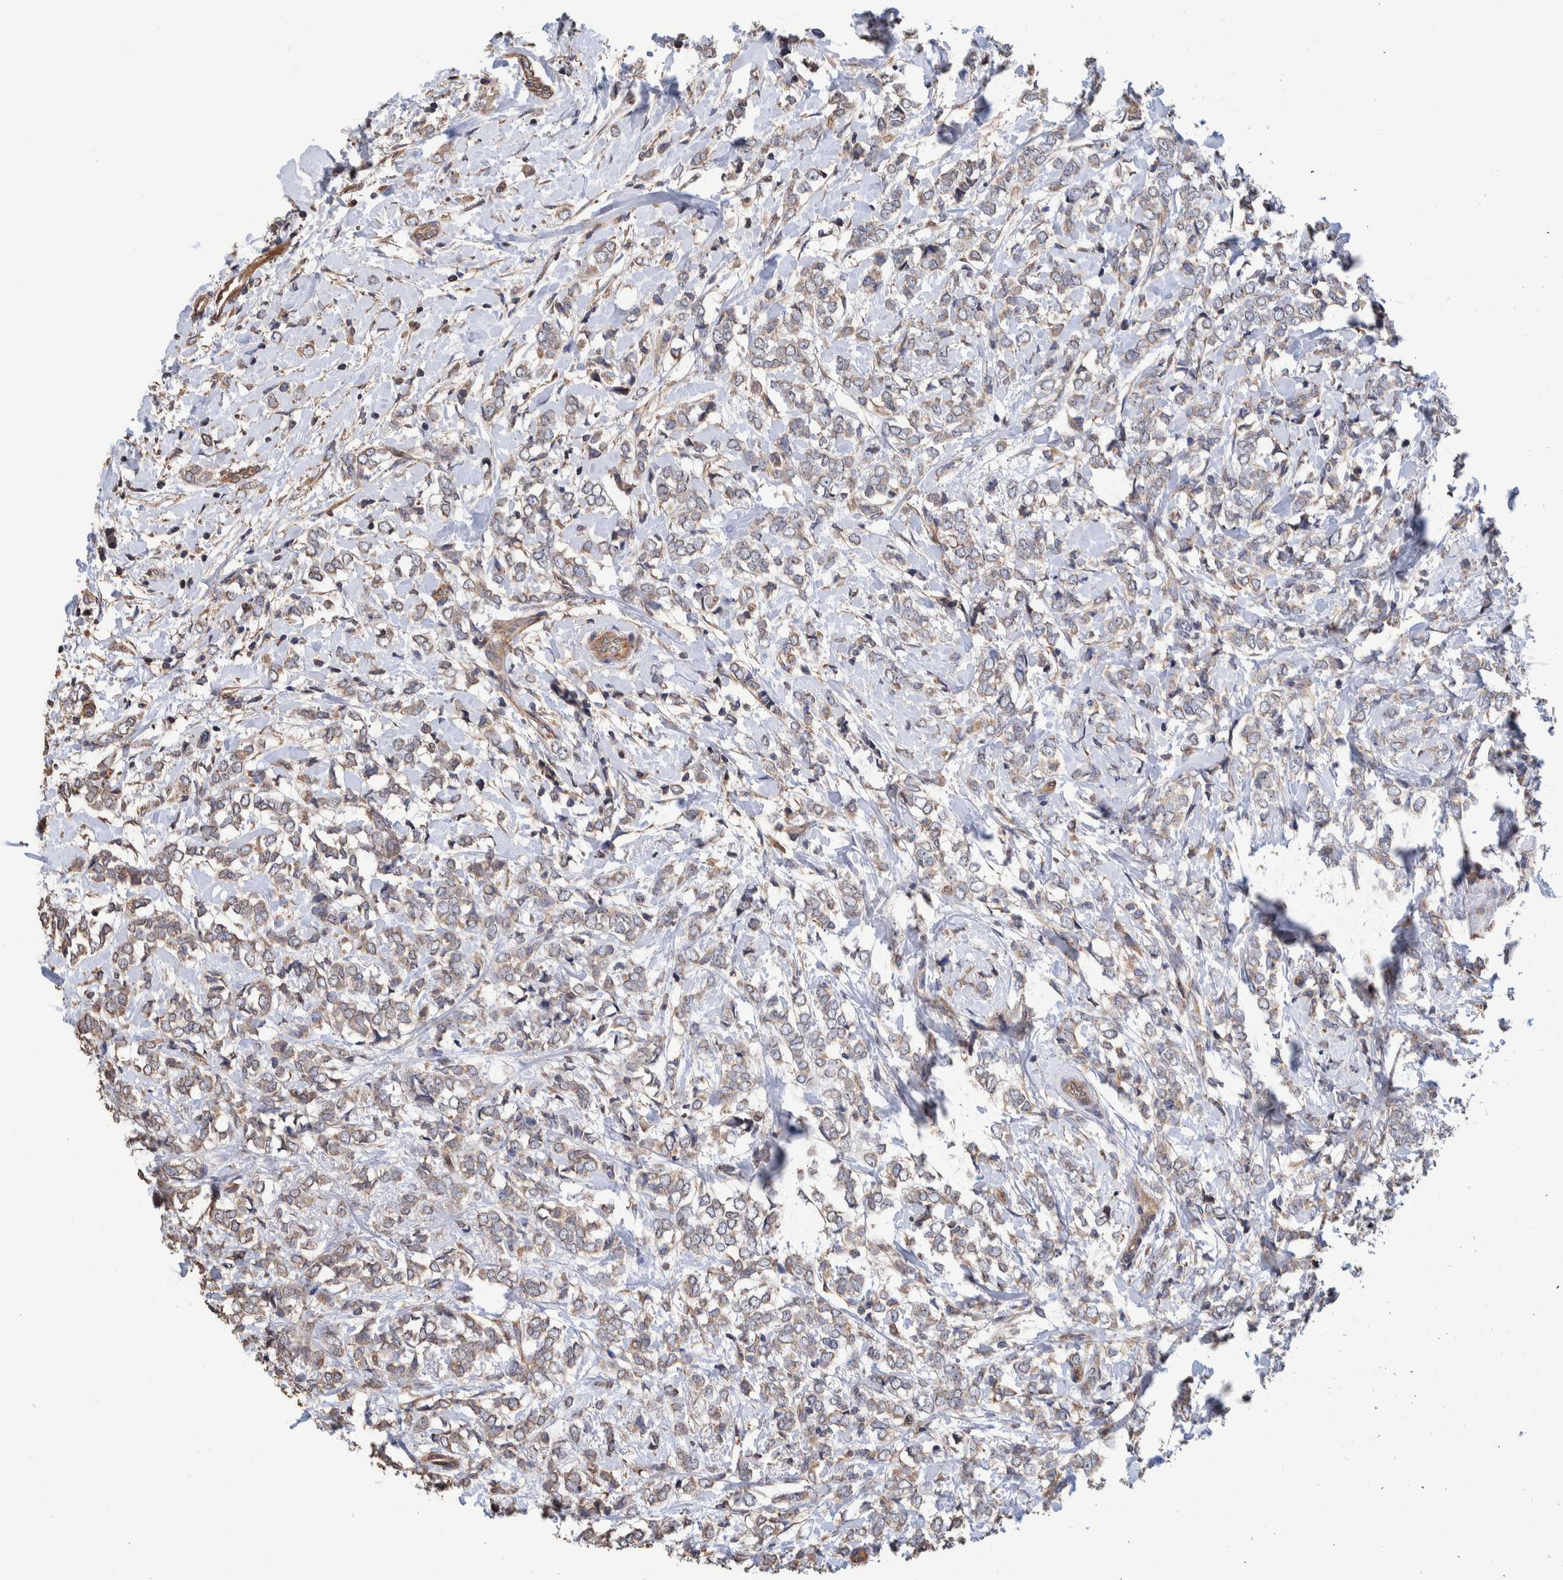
{"staining": {"intensity": "weak", "quantity": ">75%", "location": "cytoplasmic/membranous"}, "tissue": "breast cancer", "cell_type": "Tumor cells", "image_type": "cancer", "snomed": [{"axis": "morphology", "description": "Normal tissue, NOS"}, {"axis": "morphology", "description": "Lobular carcinoma"}, {"axis": "topography", "description": "Breast"}], "caption": "Approximately >75% of tumor cells in human breast lobular carcinoma display weak cytoplasmic/membranous protein staining as visualized by brown immunohistochemical staining.", "gene": "SLC45A4", "patient": {"sex": "female", "age": 47}}